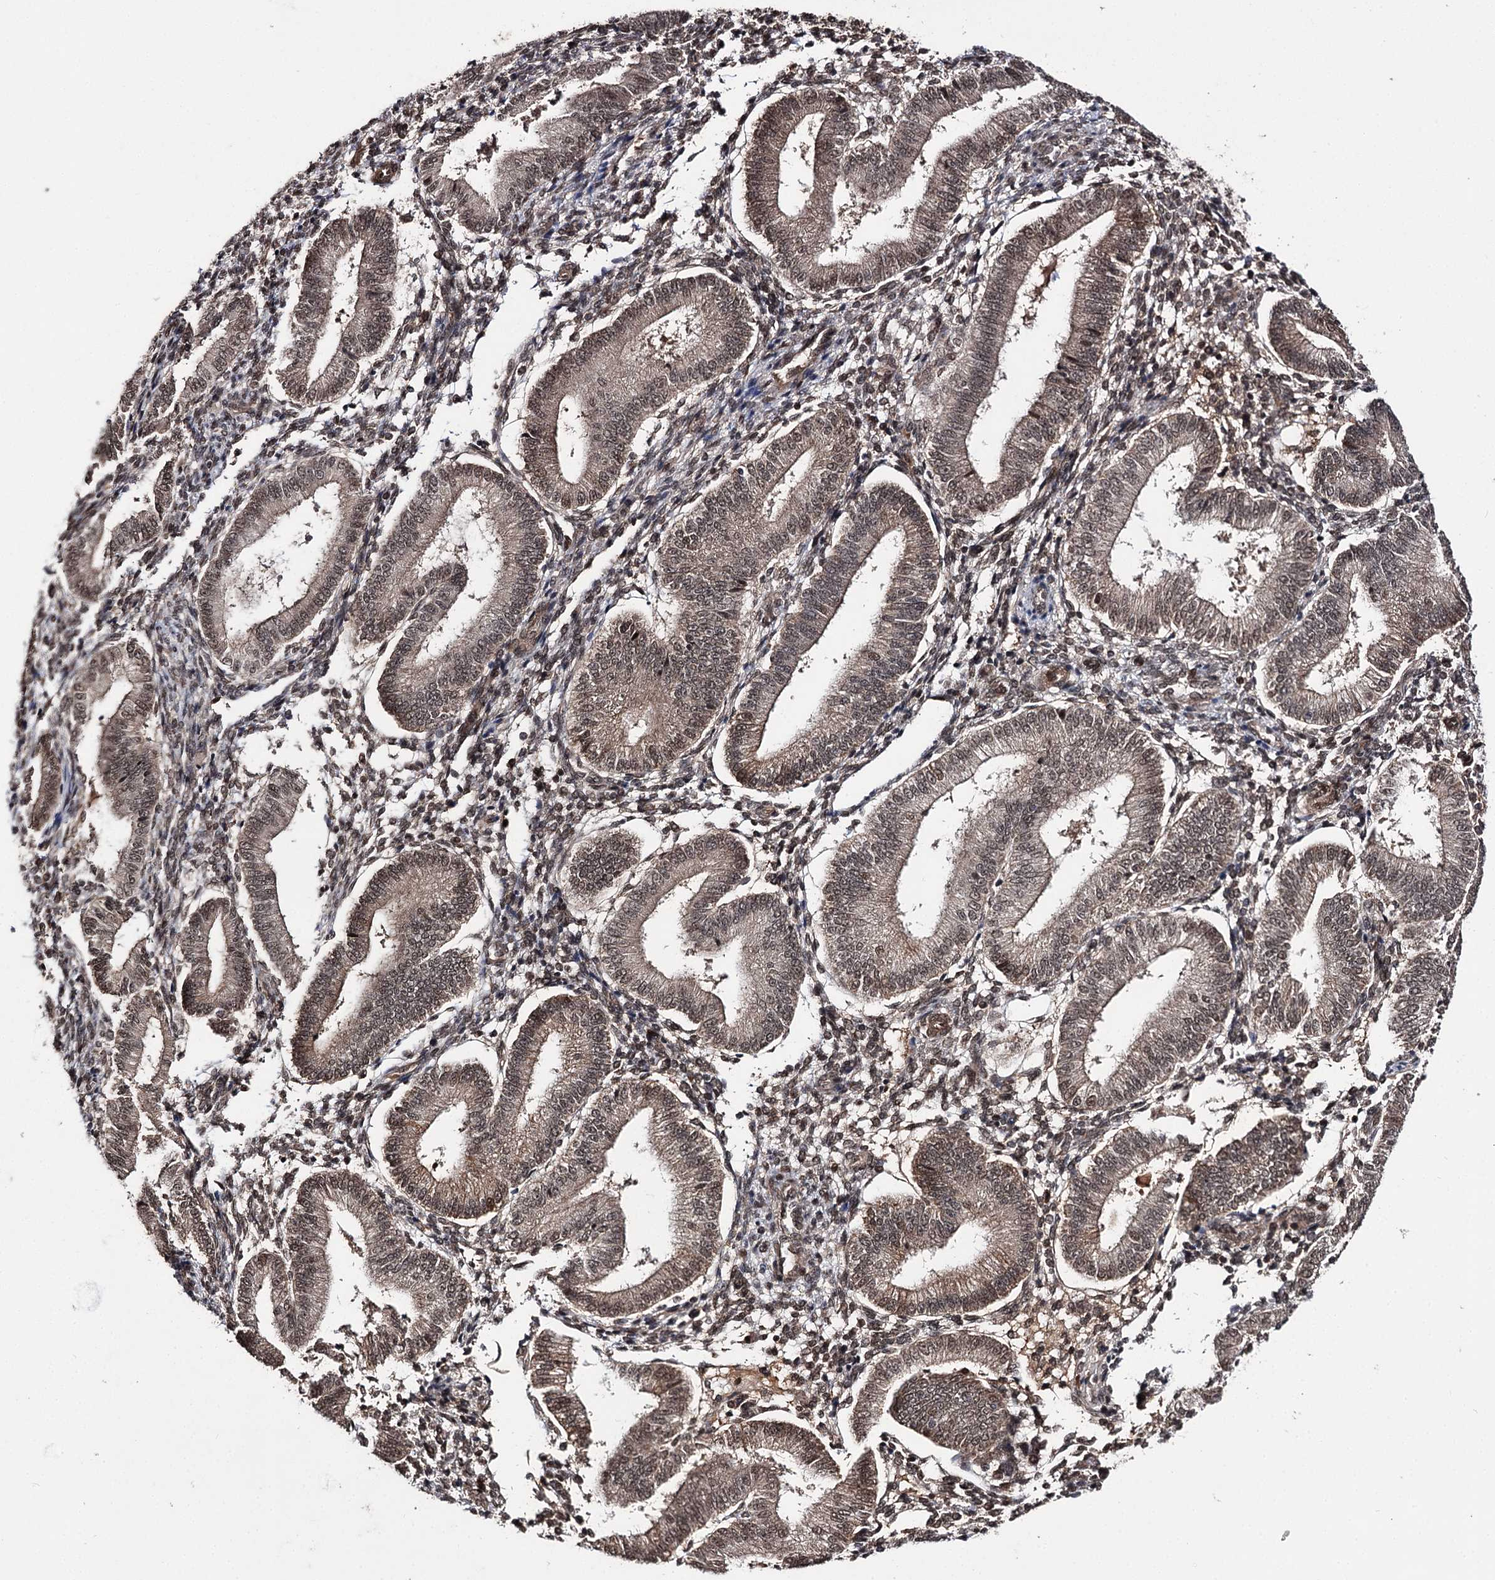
{"staining": {"intensity": "strong", "quantity": ">75%", "location": "cytoplasmic/membranous,nuclear"}, "tissue": "endometrium", "cell_type": "Cells in endometrial stroma", "image_type": "normal", "snomed": [{"axis": "morphology", "description": "Normal tissue, NOS"}, {"axis": "topography", "description": "Endometrium"}], "caption": "Endometrium stained for a protein reveals strong cytoplasmic/membranous,nuclear positivity in cells in endometrial stroma.", "gene": "FAM53B", "patient": {"sex": "female", "age": 39}}